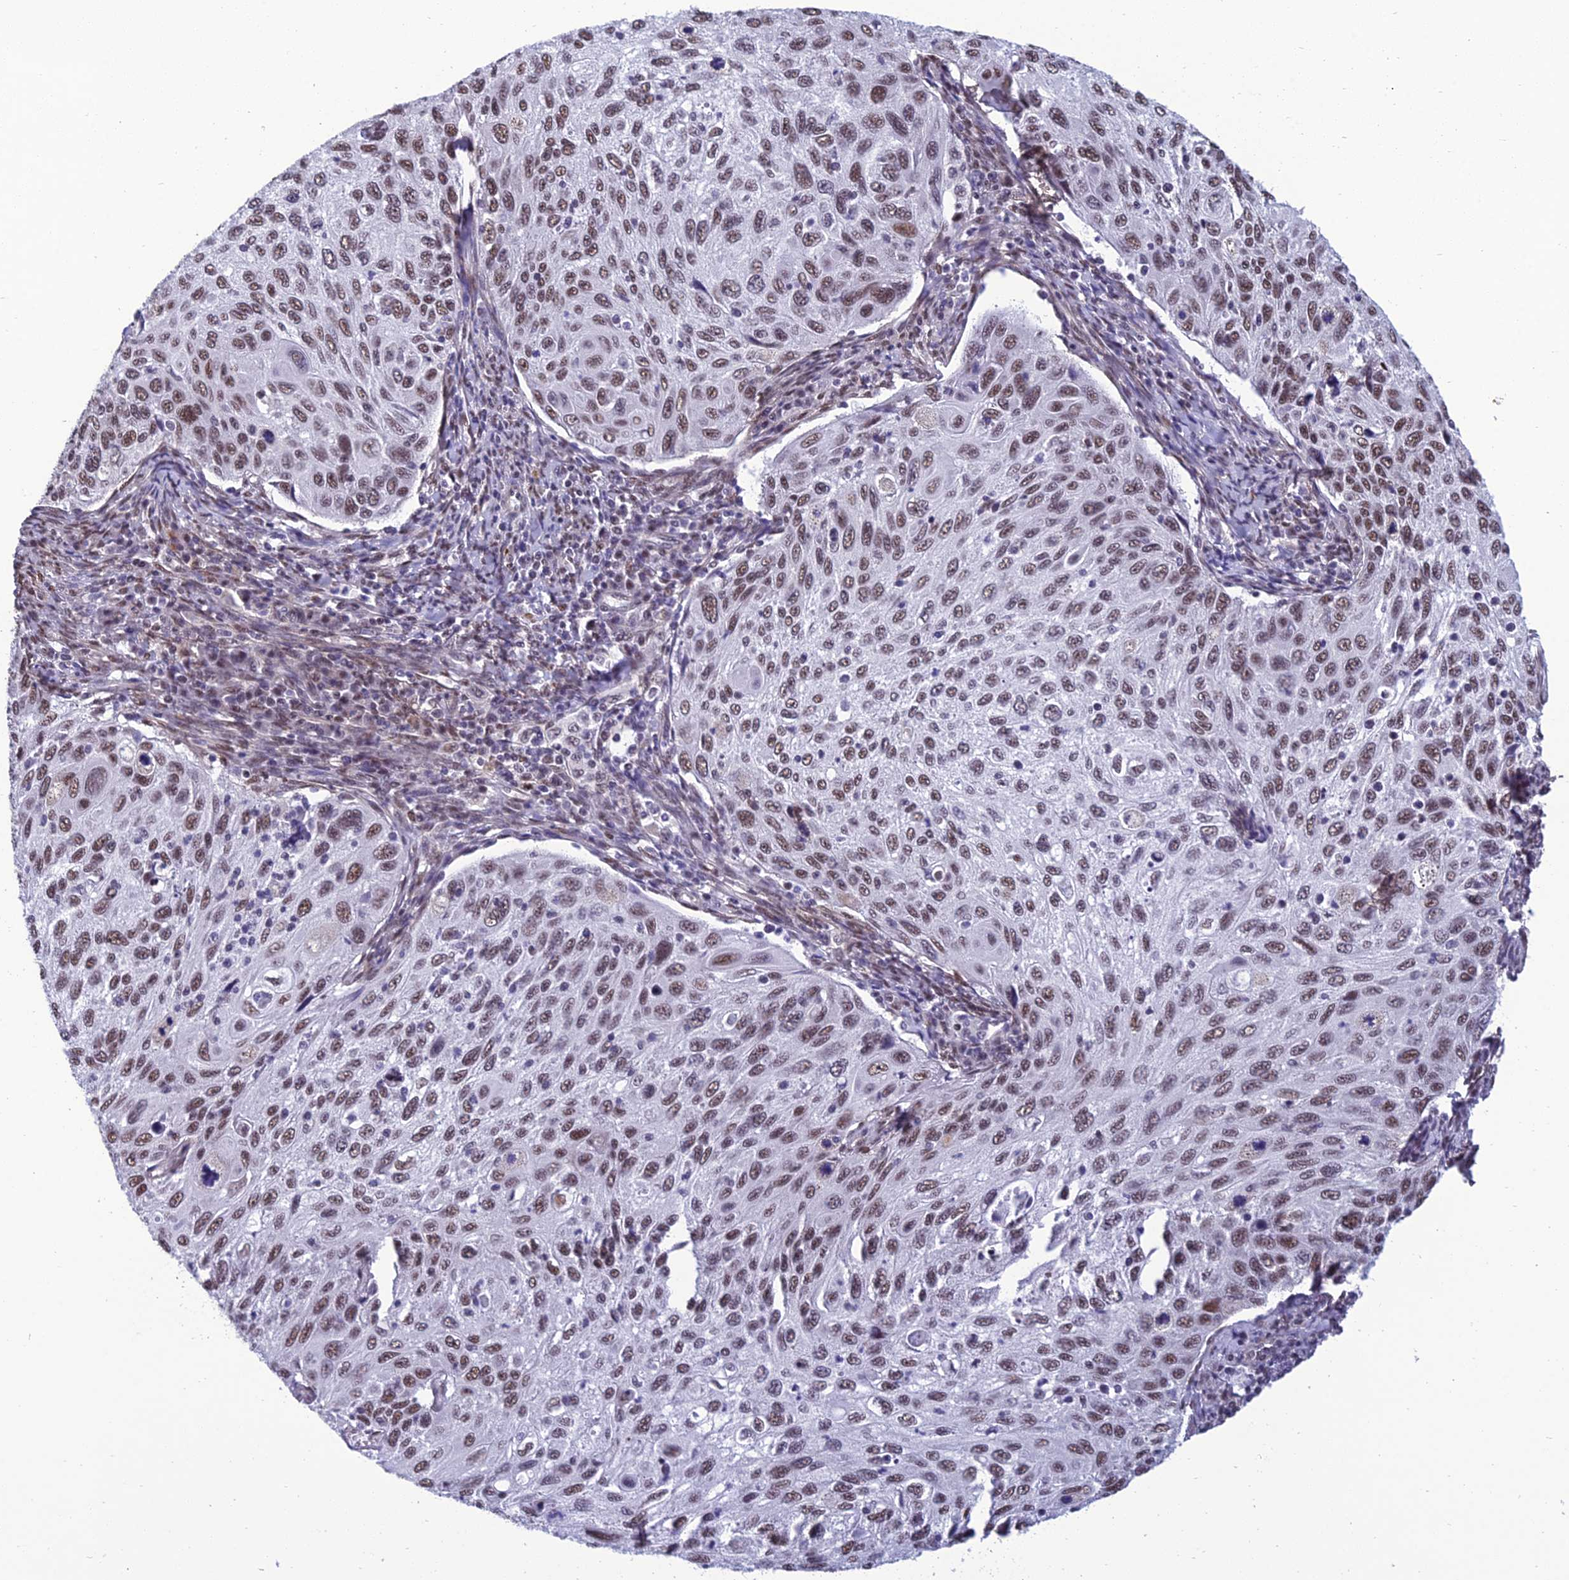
{"staining": {"intensity": "moderate", "quantity": ">75%", "location": "nuclear"}, "tissue": "cervical cancer", "cell_type": "Tumor cells", "image_type": "cancer", "snomed": [{"axis": "morphology", "description": "Squamous cell carcinoma, NOS"}, {"axis": "topography", "description": "Cervix"}], "caption": "Protein expression analysis of human cervical squamous cell carcinoma reveals moderate nuclear staining in about >75% of tumor cells.", "gene": "RSRC1", "patient": {"sex": "female", "age": 70}}